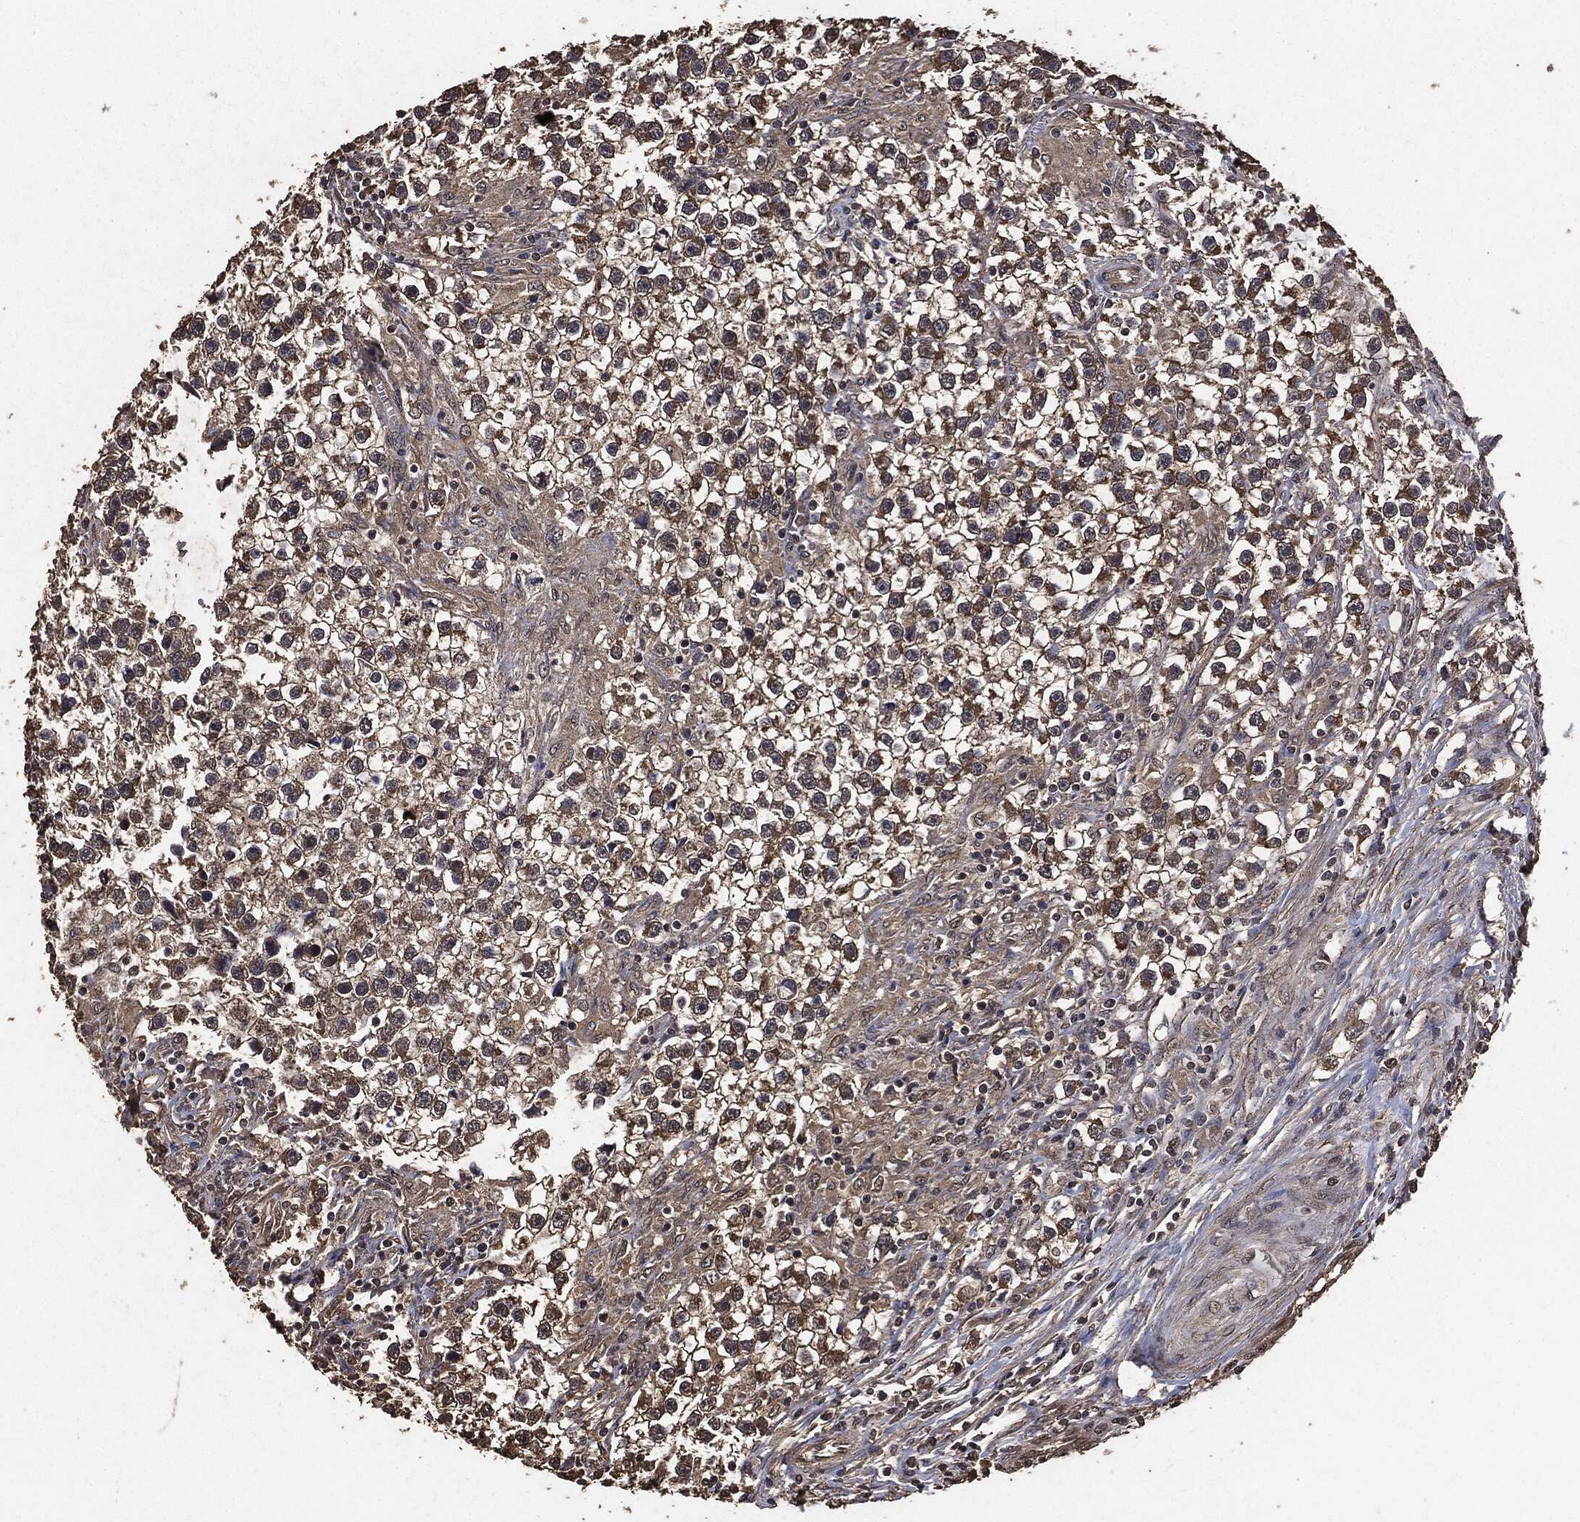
{"staining": {"intensity": "weak", "quantity": ">75%", "location": "cytoplasmic/membranous"}, "tissue": "testis cancer", "cell_type": "Tumor cells", "image_type": "cancer", "snomed": [{"axis": "morphology", "description": "Seminoma, NOS"}, {"axis": "topography", "description": "Testis"}], "caption": "There is low levels of weak cytoplasmic/membranous staining in tumor cells of testis cancer, as demonstrated by immunohistochemical staining (brown color).", "gene": "AKT1S1", "patient": {"sex": "male", "age": 59}}